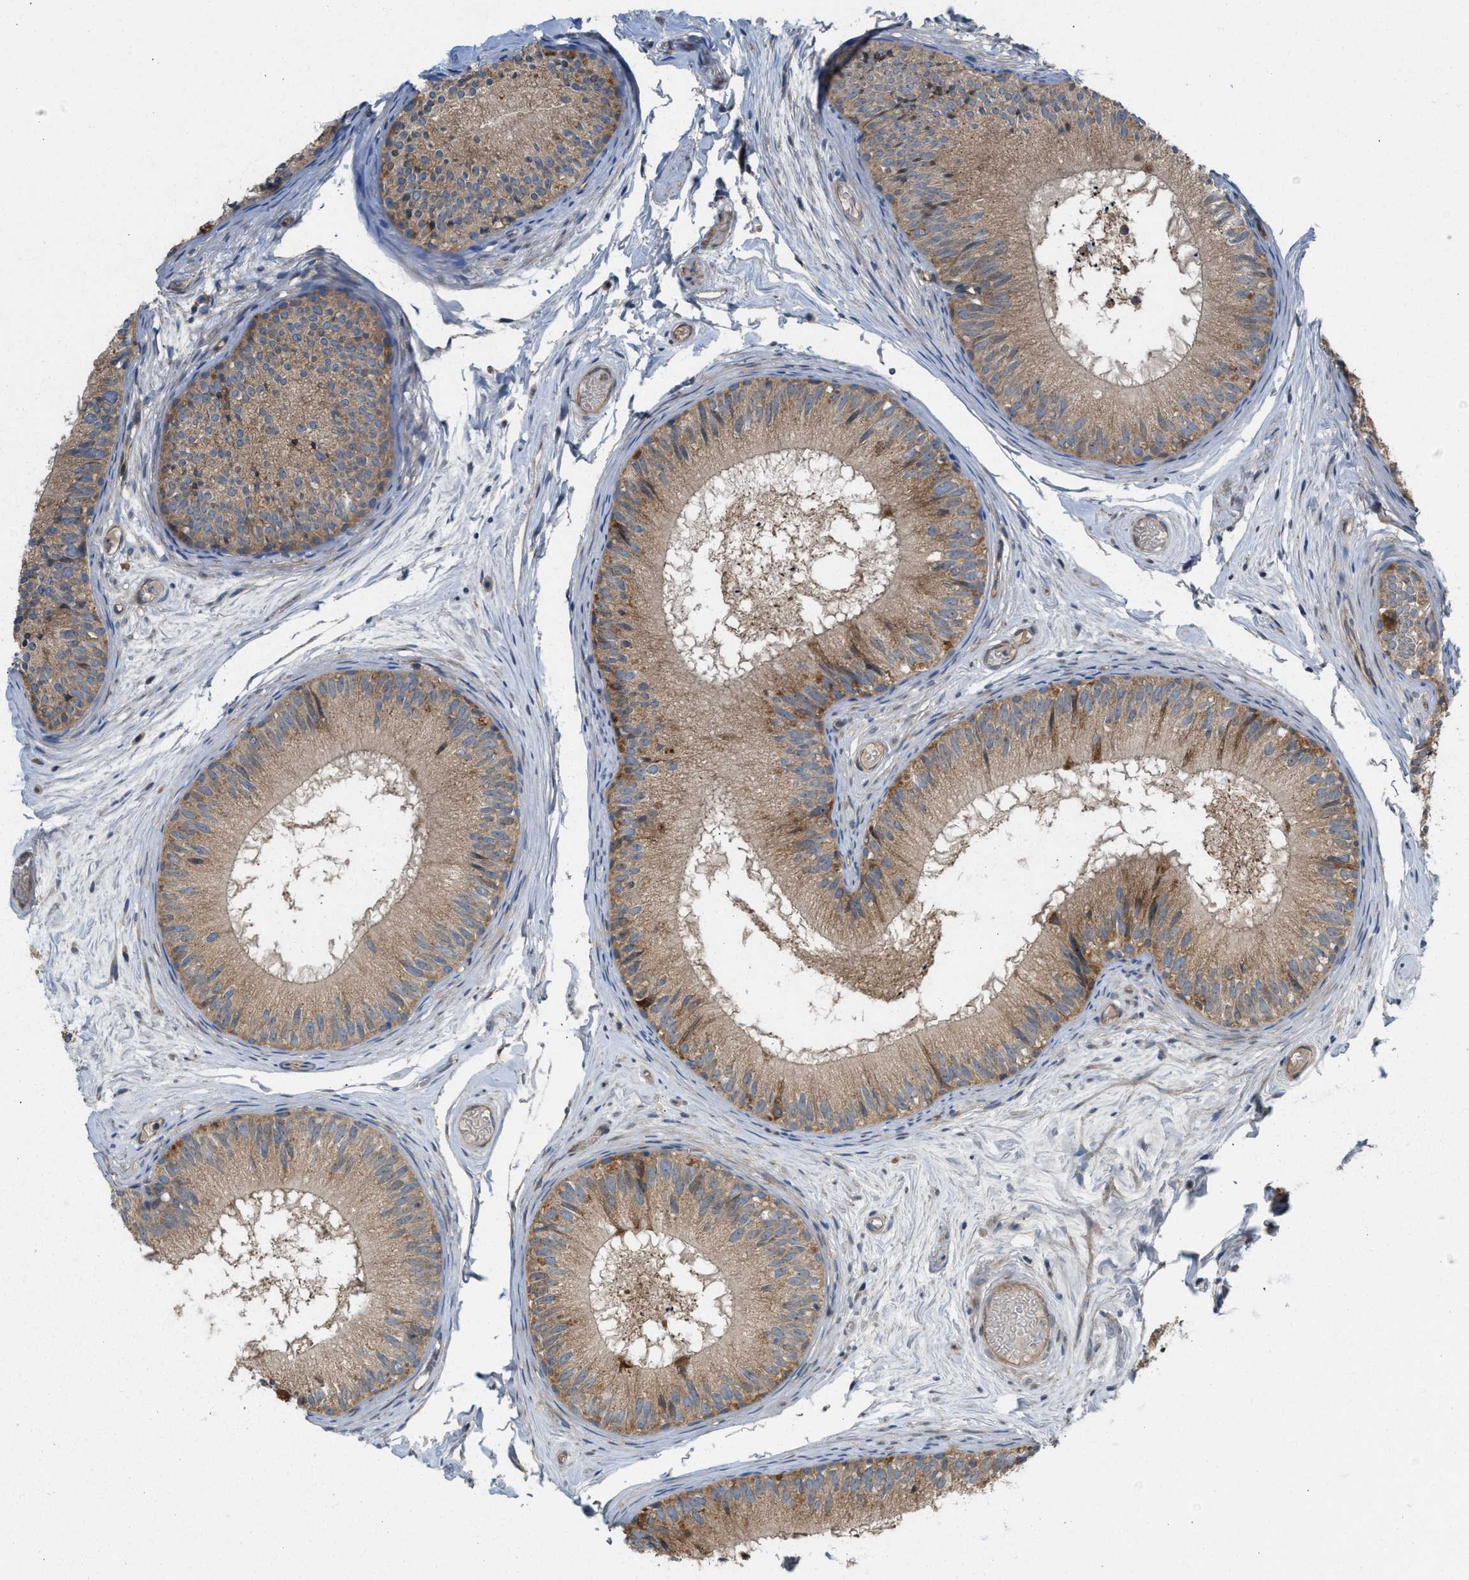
{"staining": {"intensity": "weak", "quantity": ">75%", "location": "cytoplasmic/membranous"}, "tissue": "epididymis", "cell_type": "Glandular cells", "image_type": "normal", "snomed": [{"axis": "morphology", "description": "Normal tissue, NOS"}, {"axis": "topography", "description": "Epididymis"}], "caption": "A brown stain shows weak cytoplasmic/membranous staining of a protein in glandular cells of benign epididymis. (DAB (3,3'-diaminobenzidine) = brown stain, brightfield microscopy at high magnification).", "gene": "CYB5D1", "patient": {"sex": "male", "age": 46}}